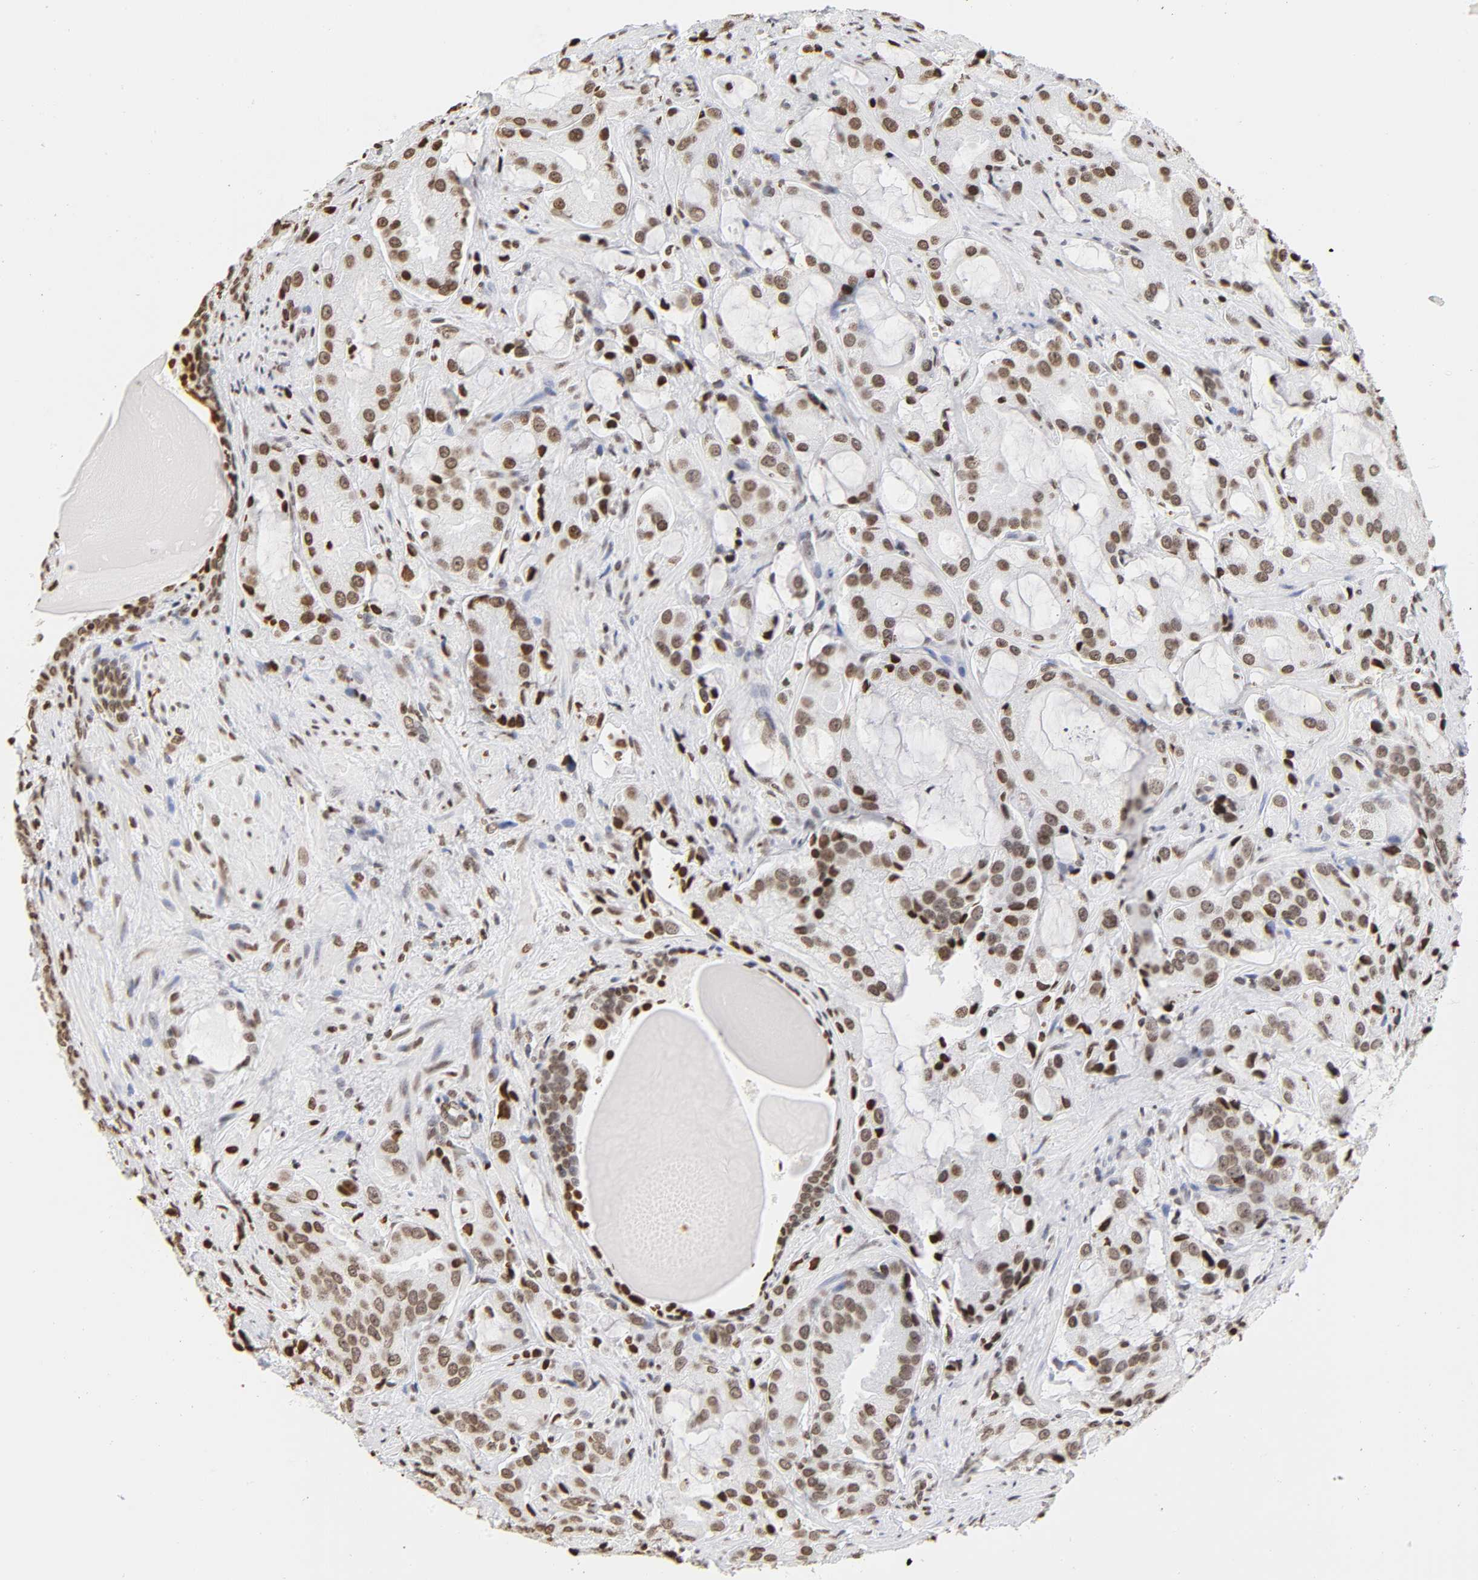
{"staining": {"intensity": "weak", "quantity": "25%-75%", "location": "nuclear"}, "tissue": "prostate cancer", "cell_type": "Tumor cells", "image_type": "cancer", "snomed": [{"axis": "morphology", "description": "Adenocarcinoma, High grade"}, {"axis": "topography", "description": "Prostate"}], "caption": "The photomicrograph displays staining of prostate cancer (high-grade adenocarcinoma), revealing weak nuclear protein positivity (brown color) within tumor cells. (IHC, brightfield microscopy, high magnification).", "gene": "H2AC12", "patient": {"sex": "male", "age": 70}}